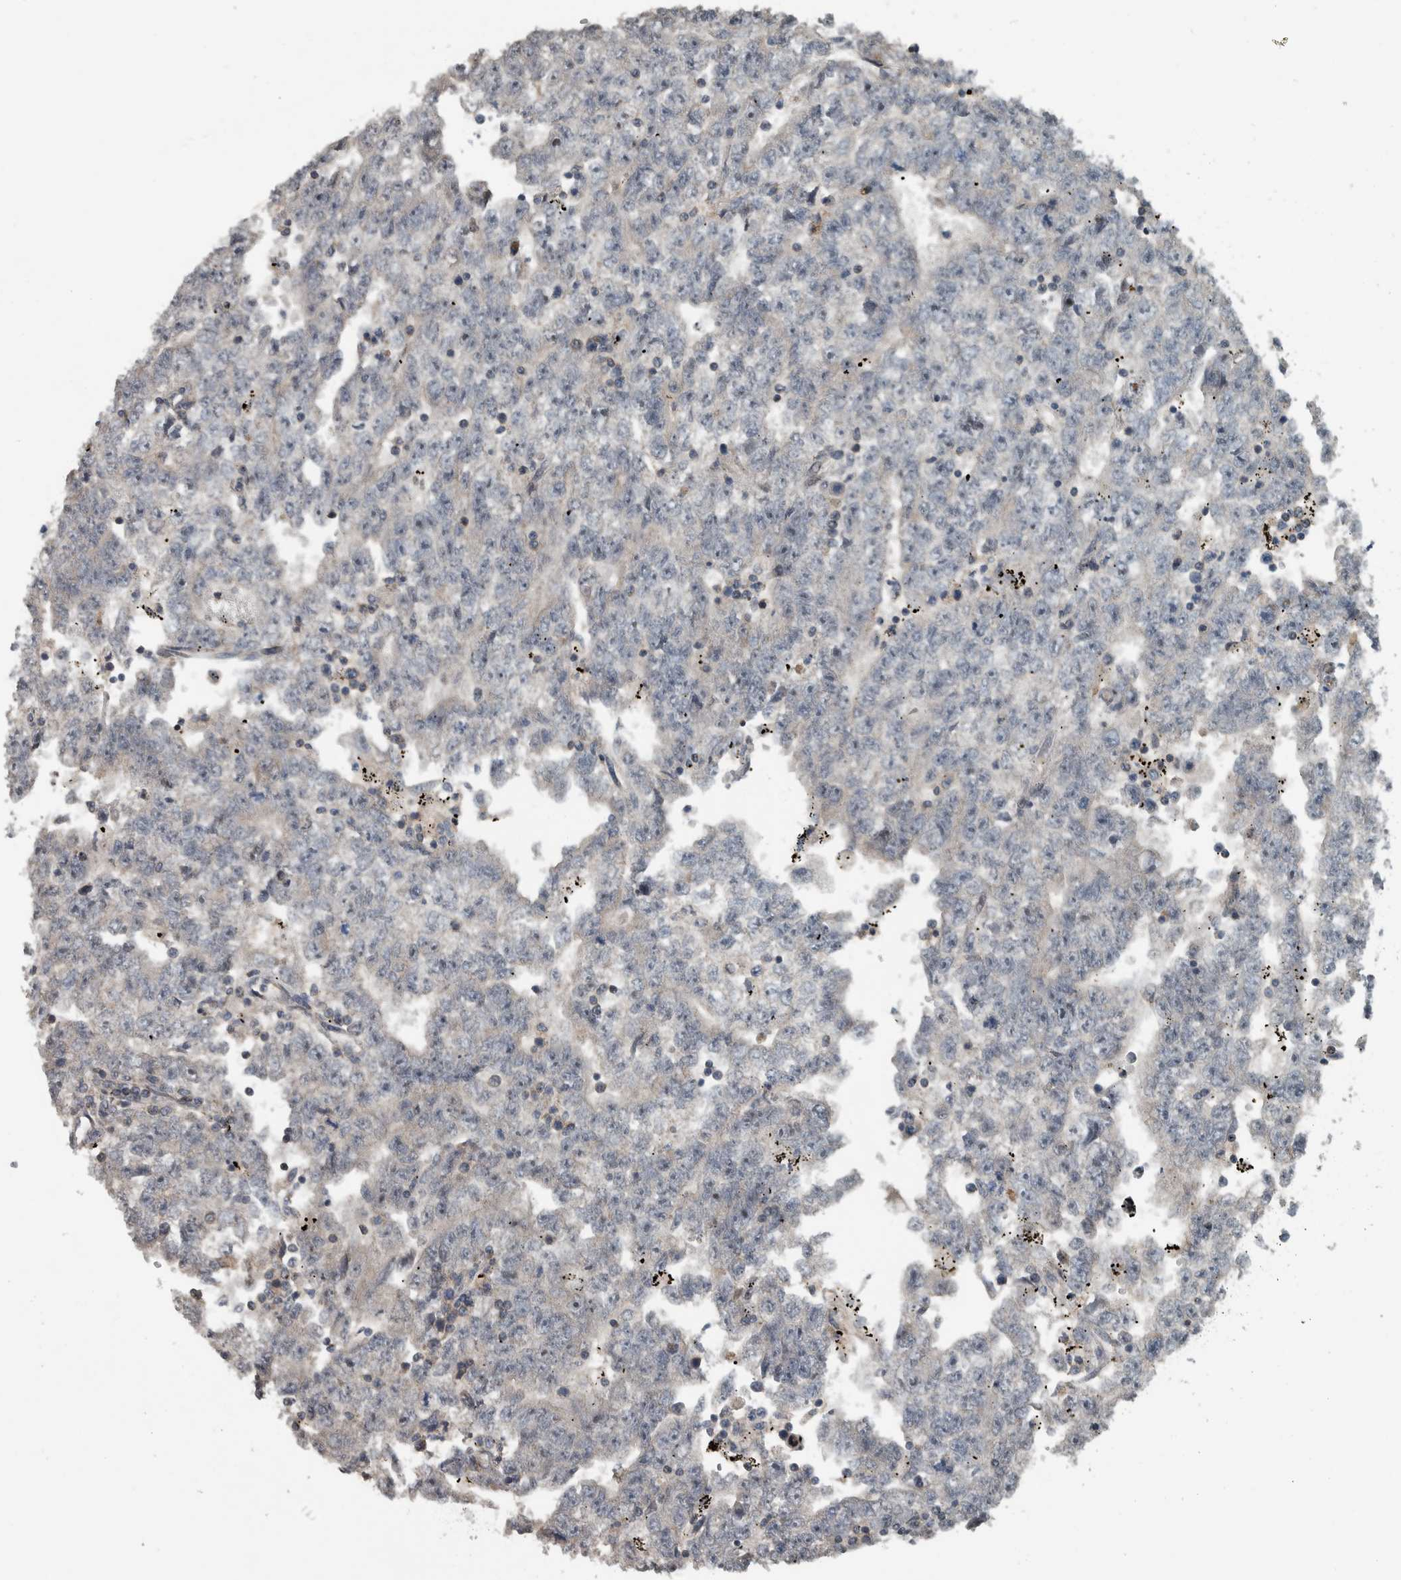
{"staining": {"intensity": "negative", "quantity": "none", "location": "none"}, "tissue": "testis cancer", "cell_type": "Tumor cells", "image_type": "cancer", "snomed": [{"axis": "morphology", "description": "Carcinoma, Embryonal, NOS"}, {"axis": "topography", "description": "Testis"}], "caption": "Immunohistochemical staining of testis embryonal carcinoma demonstrates no significant staining in tumor cells.", "gene": "BAIAP2L1", "patient": {"sex": "male", "age": 25}}